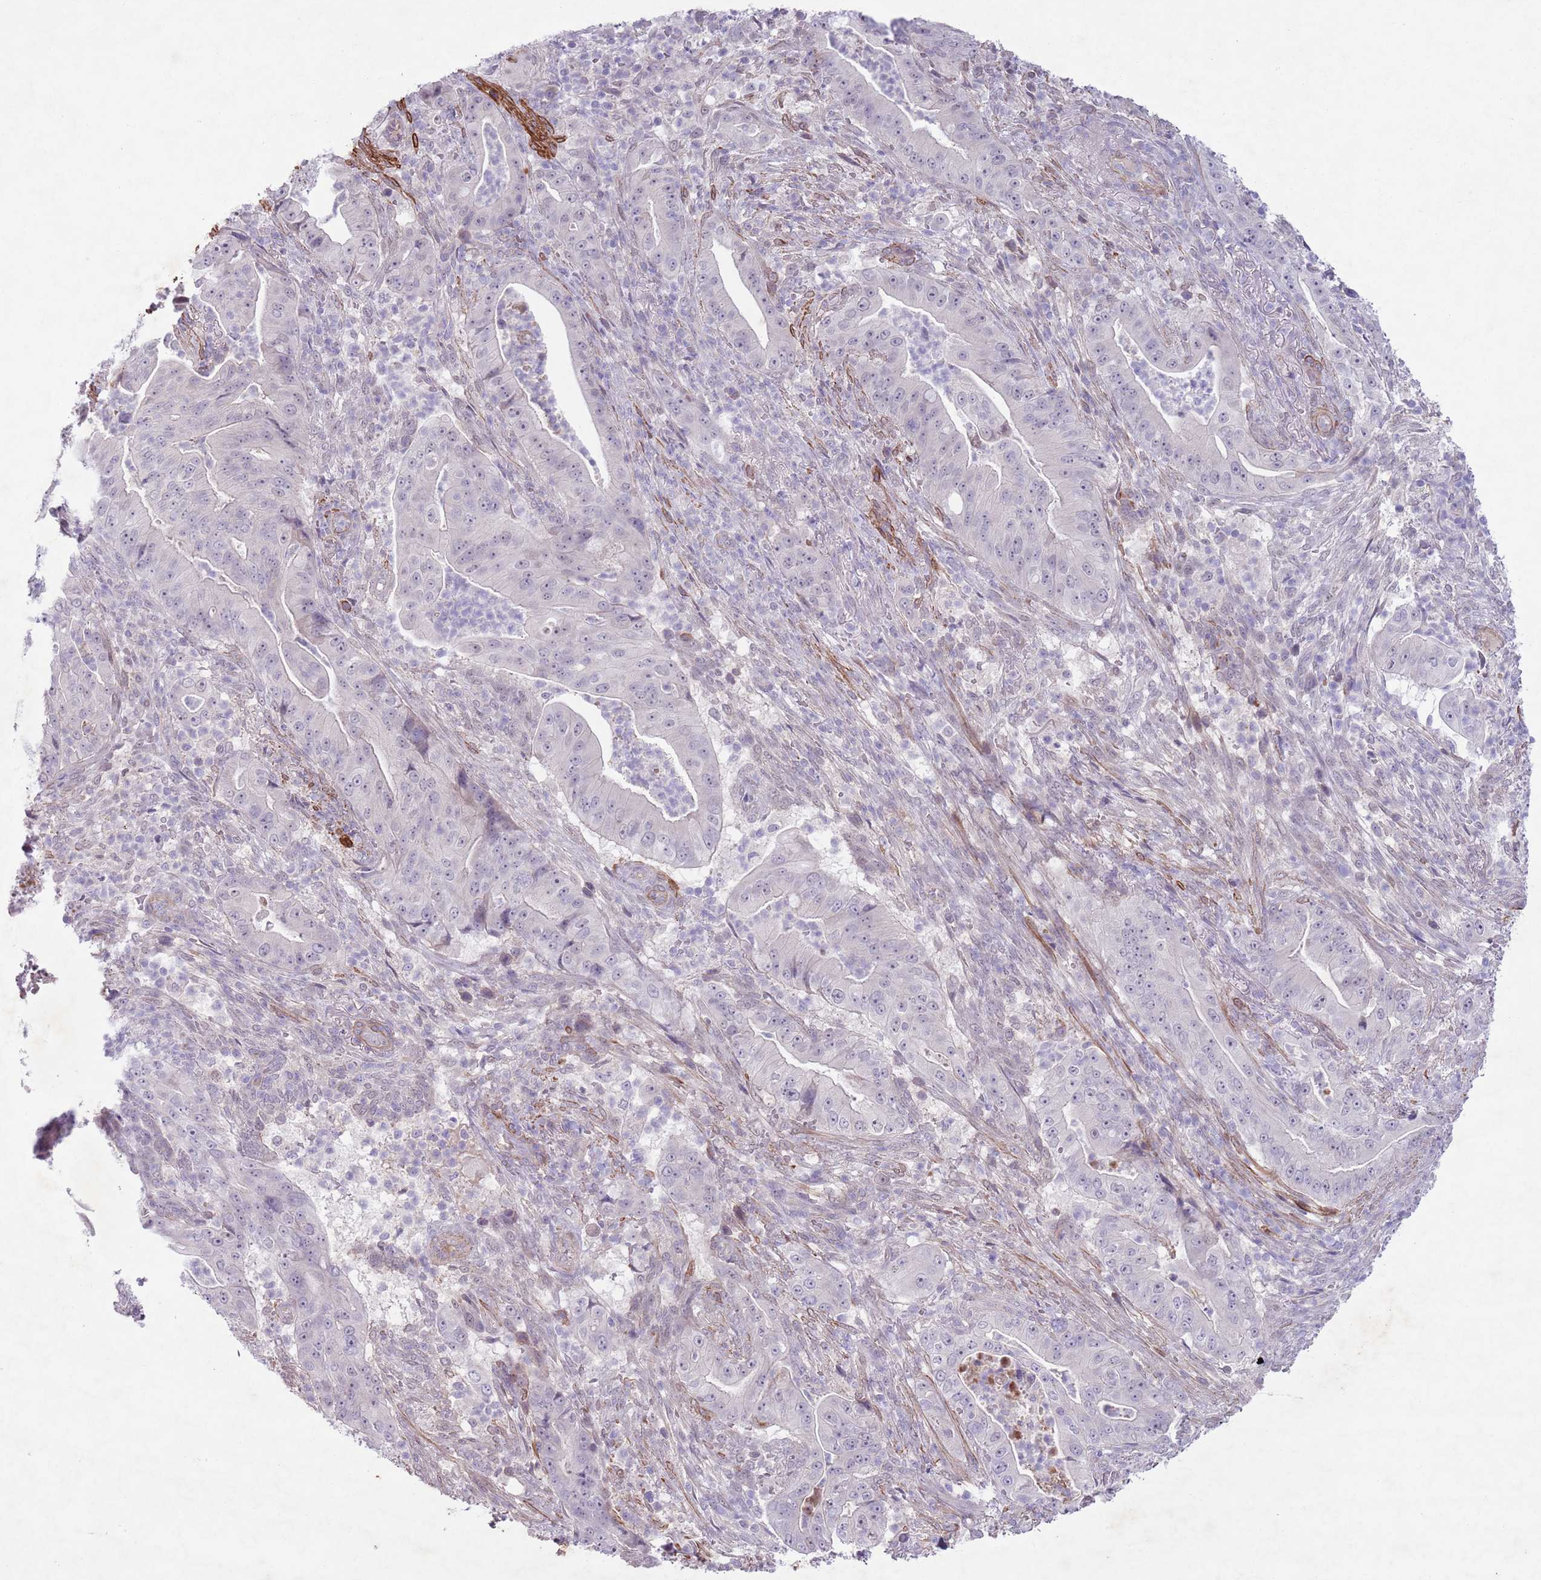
{"staining": {"intensity": "negative", "quantity": "none", "location": "none"}, "tissue": "pancreatic cancer", "cell_type": "Tumor cells", "image_type": "cancer", "snomed": [{"axis": "morphology", "description": "Adenocarcinoma, NOS"}, {"axis": "topography", "description": "Pancreas"}], "caption": "A high-resolution image shows immunohistochemistry staining of pancreatic cancer (adenocarcinoma), which shows no significant staining in tumor cells. (DAB (3,3'-diaminobenzidine) IHC with hematoxylin counter stain).", "gene": "CCNI", "patient": {"sex": "male", "age": 71}}